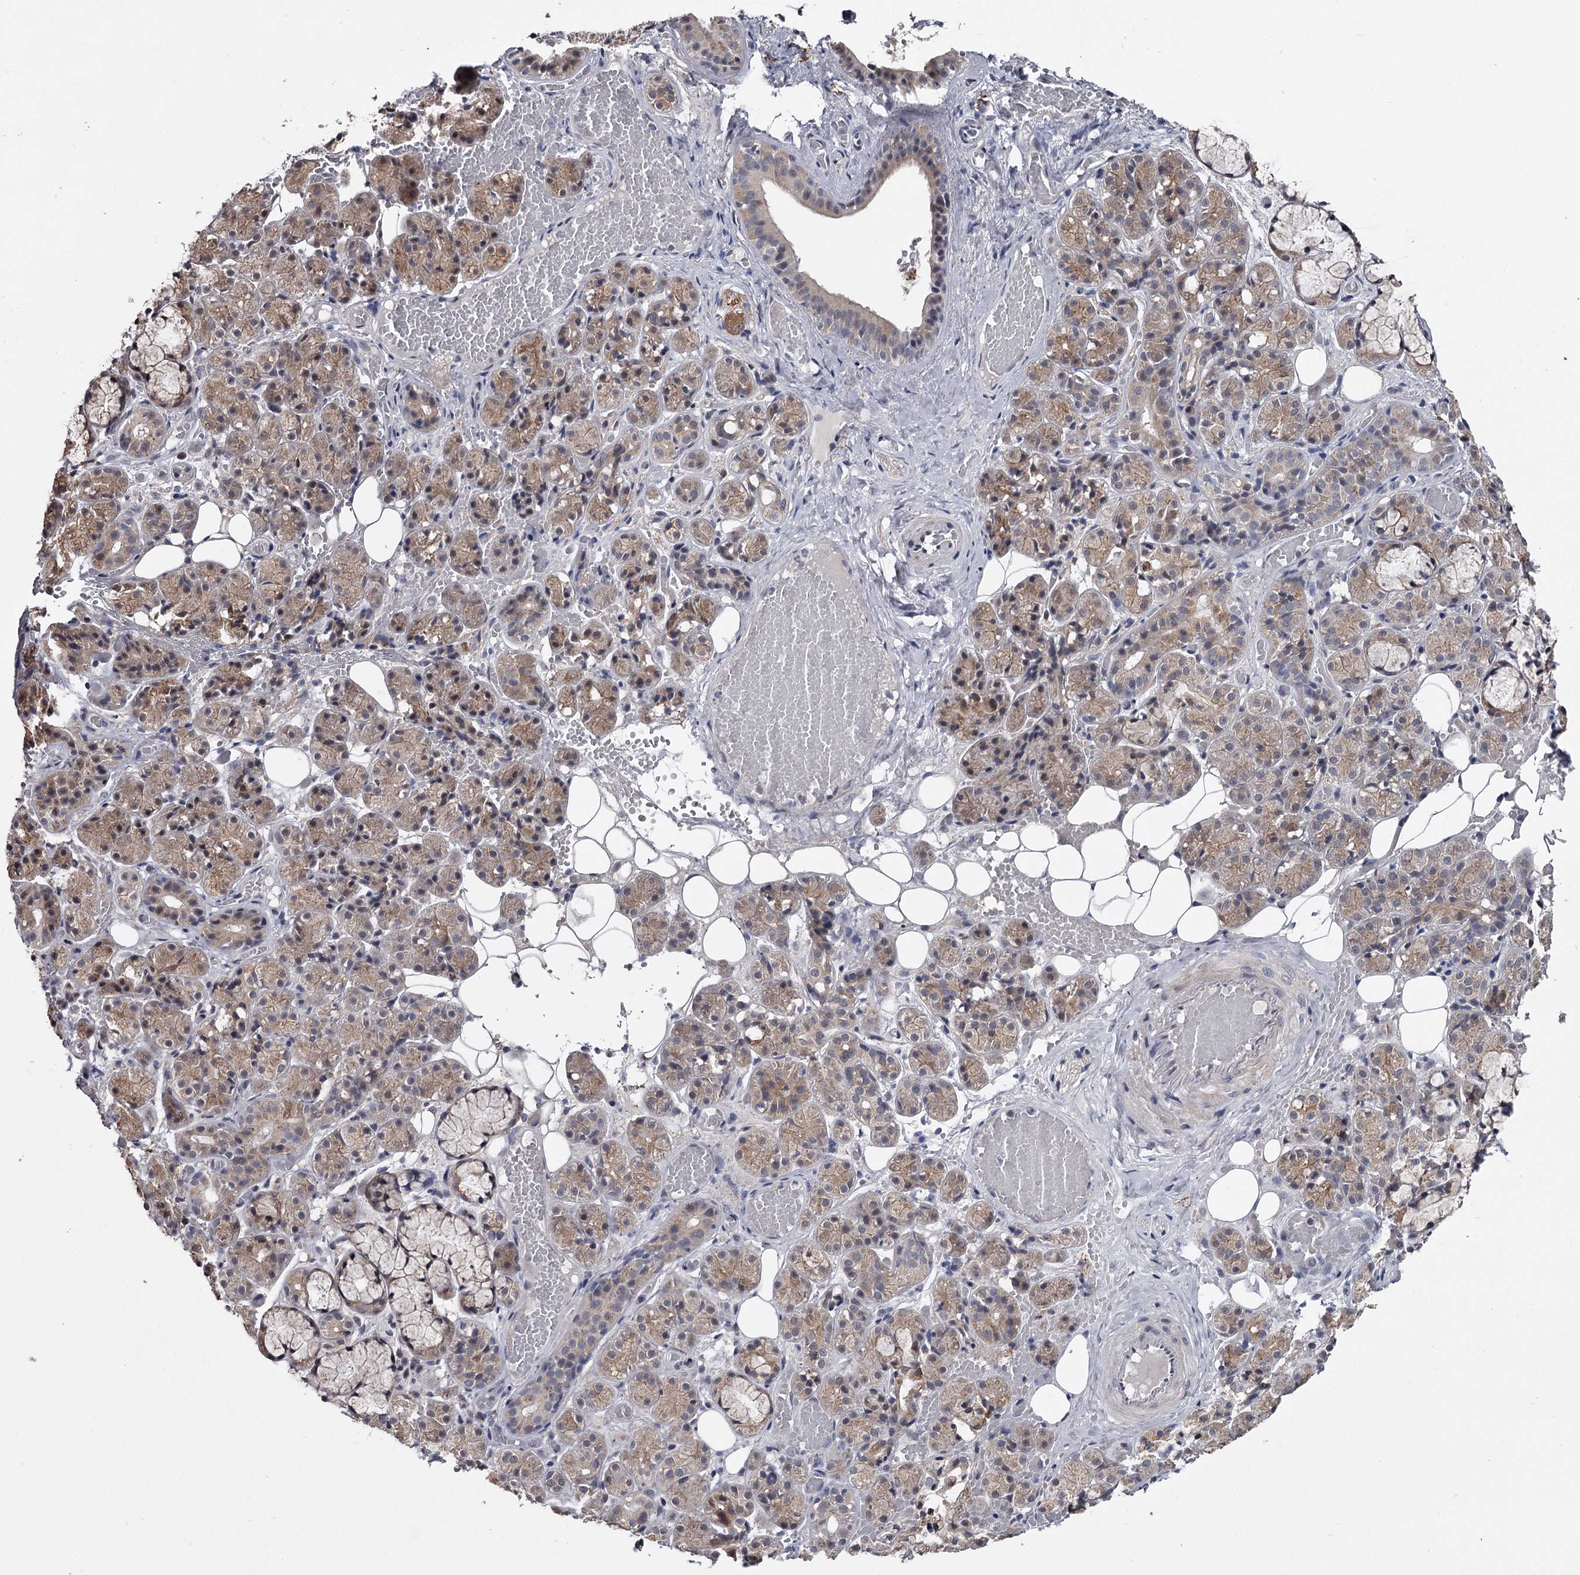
{"staining": {"intensity": "weak", "quantity": "25%-75%", "location": "cytoplasmic/membranous"}, "tissue": "salivary gland", "cell_type": "Glandular cells", "image_type": "normal", "snomed": [{"axis": "morphology", "description": "Normal tissue, NOS"}, {"axis": "topography", "description": "Salivary gland"}], "caption": "Weak cytoplasmic/membranous staining is seen in about 25%-75% of glandular cells in benign salivary gland. Nuclei are stained in blue.", "gene": "GTSF1", "patient": {"sex": "male", "age": 63}}